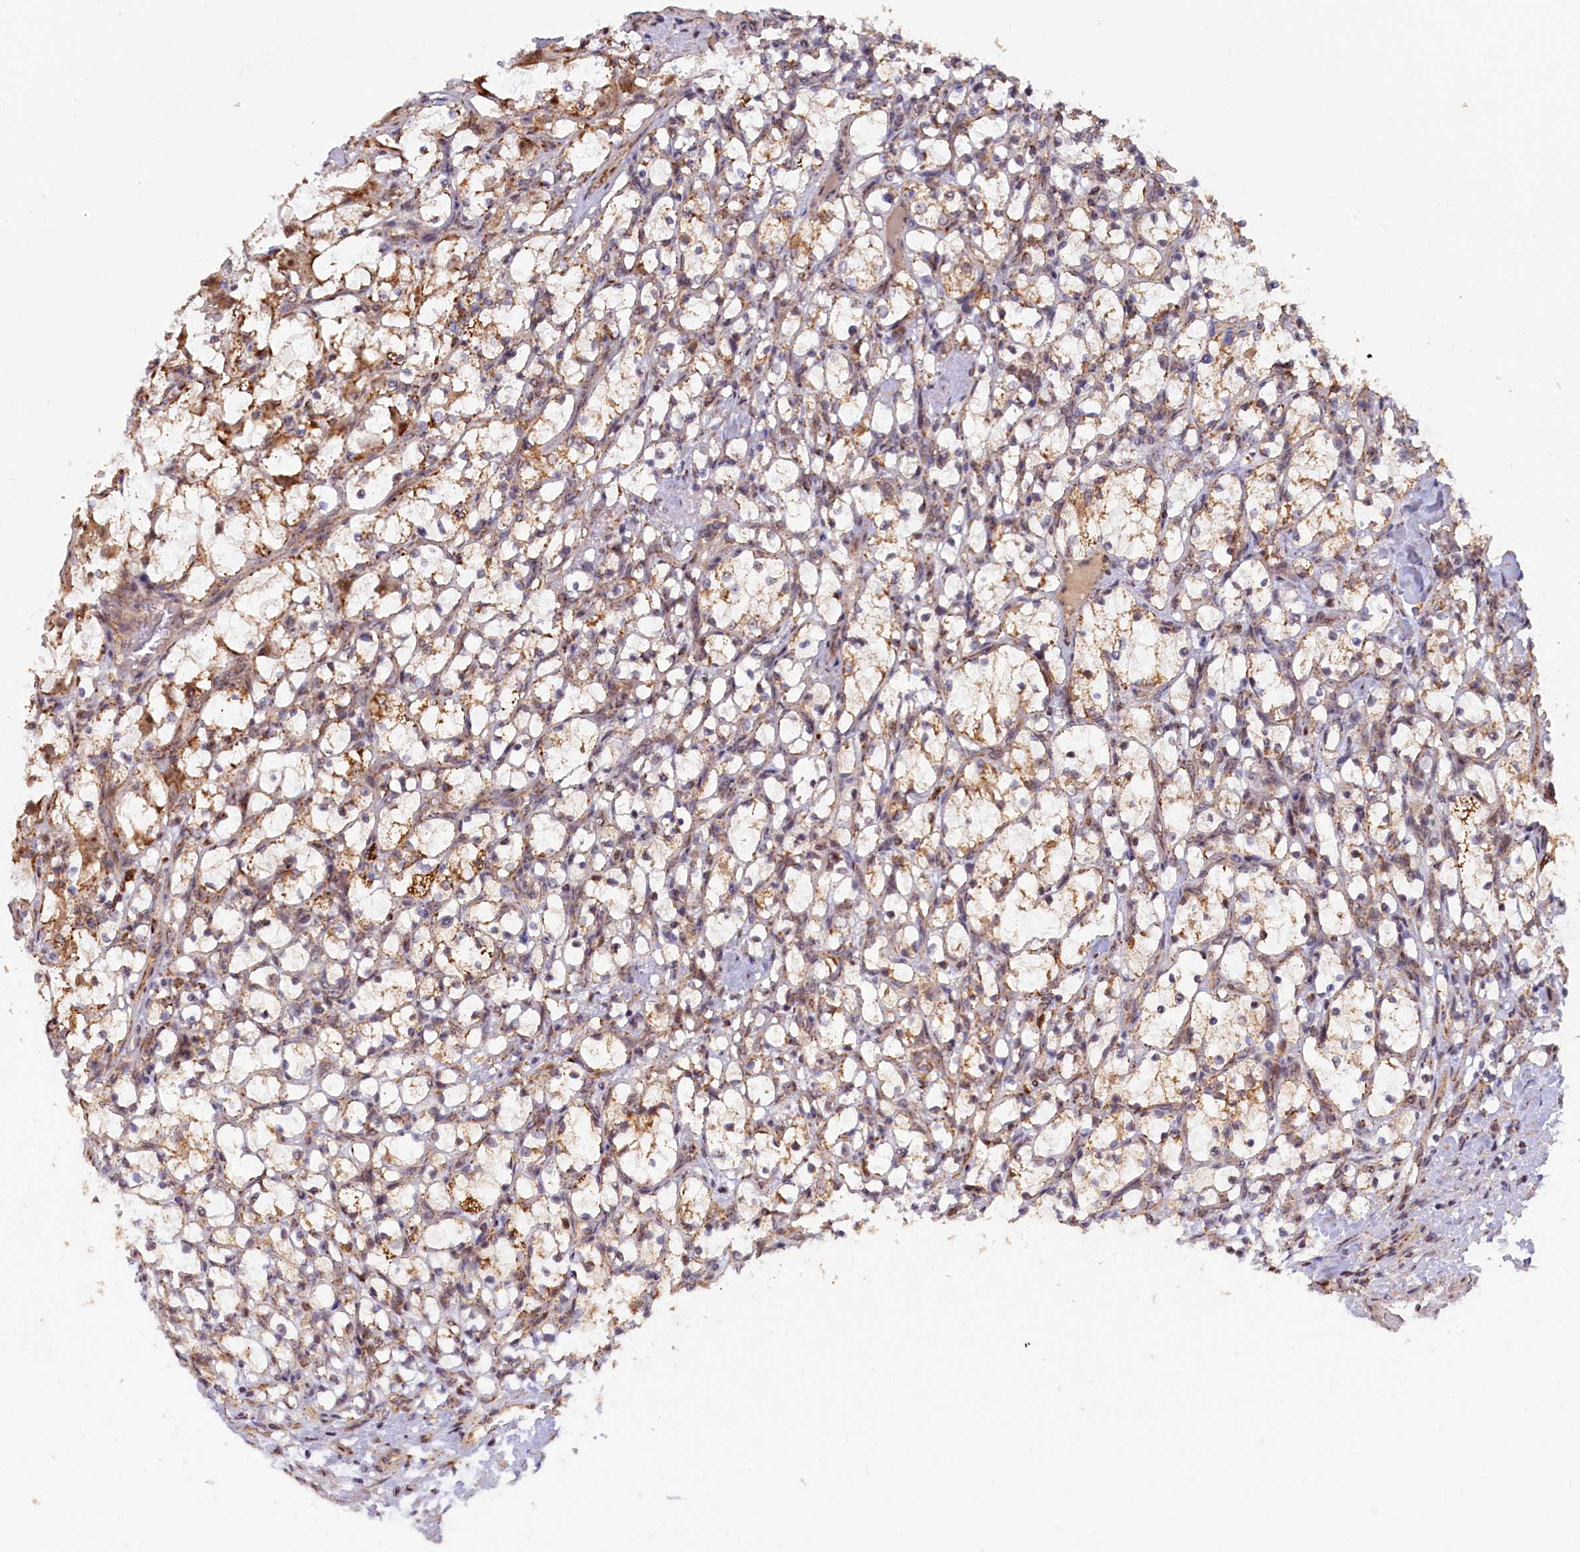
{"staining": {"intensity": "weak", "quantity": "25%-75%", "location": "cytoplasmic/membranous"}, "tissue": "renal cancer", "cell_type": "Tumor cells", "image_type": "cancer", "snomed": [{"axis": "morphology", "description": "Adenocarcinoma, NOS"}, {"axis": "topography", "description": "Kidney"}], "caption": "Protein analysis of renal adenocarcinoma tissue demonstrates weak cytoplasmic/membranous expression in about 25%-75% of tumor cells.", "gene": "DUS3L", "patient": {"sex": "female", "age": 69}}